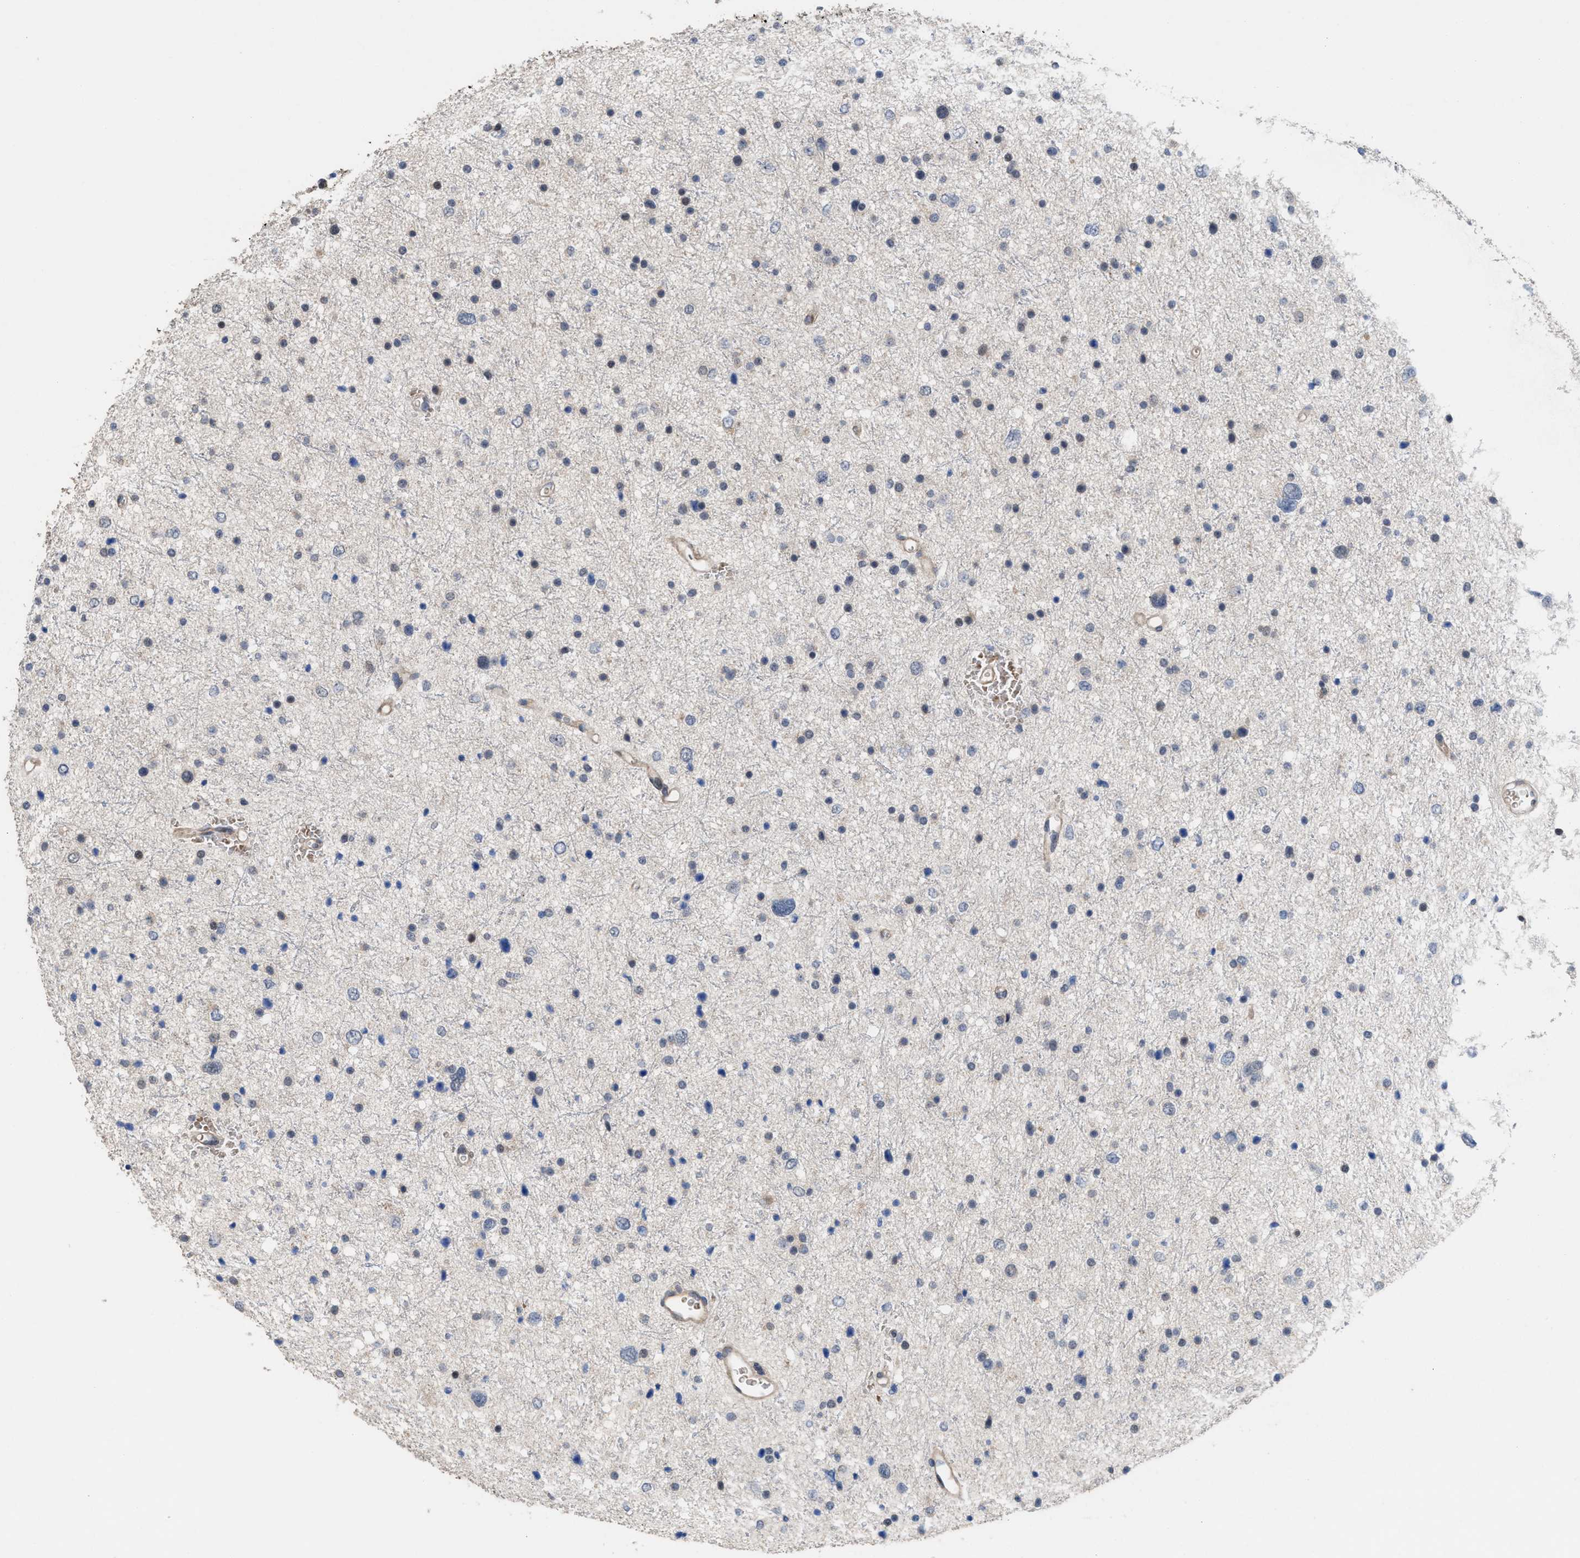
{"staining": {"intensity": "negative", "quantity": "none", "location": "none"}, "tissue": "glioma", "cell_type": "Tumor cells", "image_type": "cancer", "snomed": [{"axis": "morphology", "description": "Glioma, malignant, Low grade"}, {"axis": "topography", "description": "Brain"}], "caption": "Photomicrograph shows no significant protein staining in tumor cells of glioma. (IHC, brightfield microscopy, high magnification).", "gene": "PTPRE", "patient": {"sex": "female", "age": 37}}